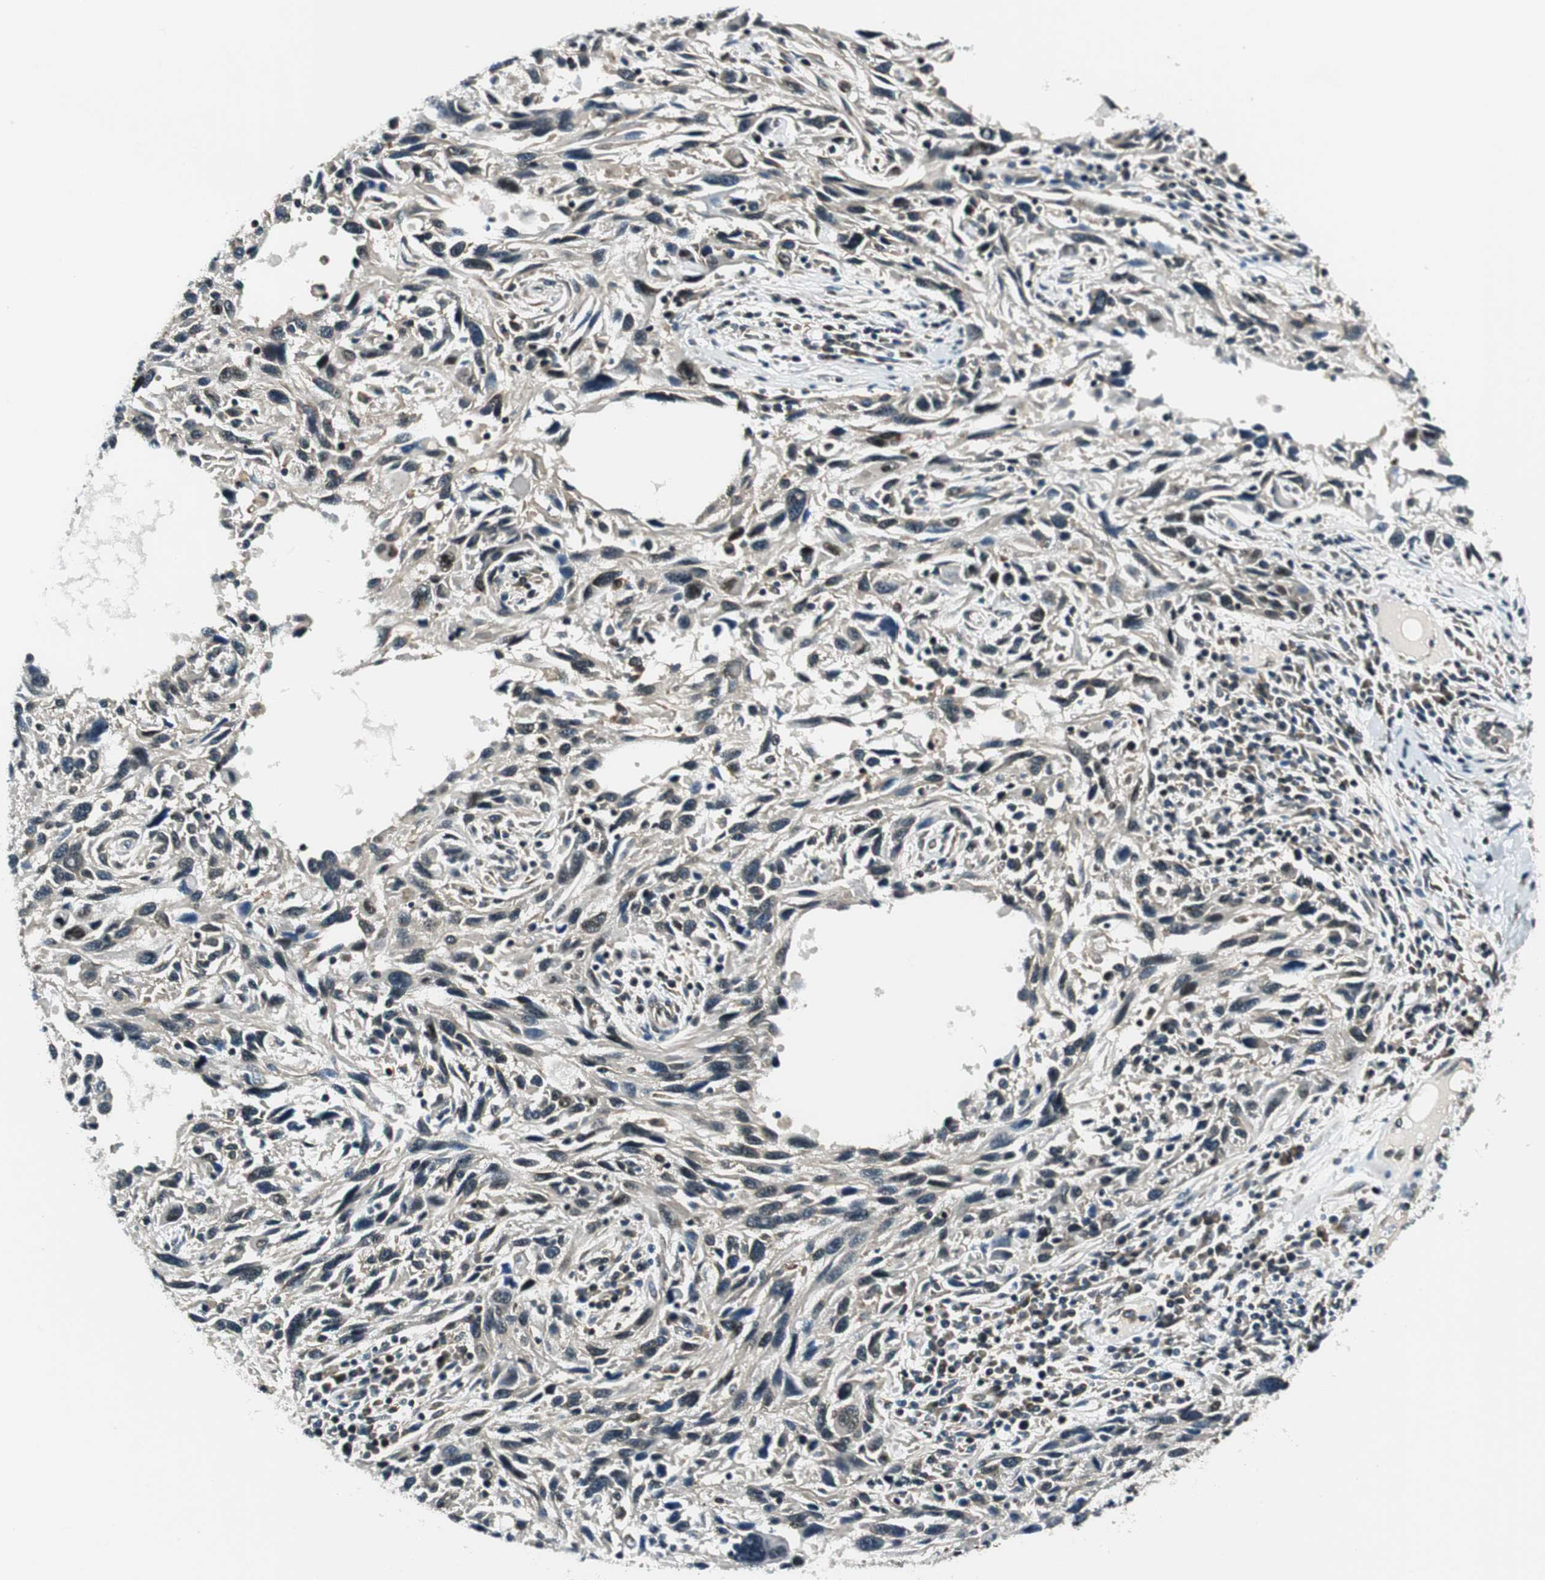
{"staining": {"intensity": "weak", "quantity": "<25%", "location": "cytoplasmic/membranous,nuclear"}, "tissue": "melanoma", "cell_type": "Tumor cells", "image_type": "cancer", "snomed": [{"axis": "morphology", "description": "Malignant melanoma, NOS"}, {"axis": "topography", "description": "Skin"}], "caption": "Immunohistochemistry image of neoplastic tissue: malignant melanoma stained with DAB demonstrates no significant protein positivity in tumor cells. The staining was performed using DAB to visualize the protein expression in brown, while the nuclei were stained in blue with hematoxylin (Magnification: 20x).", "gene": "RING1", "patient": {"sex": "male", "age": 53}}